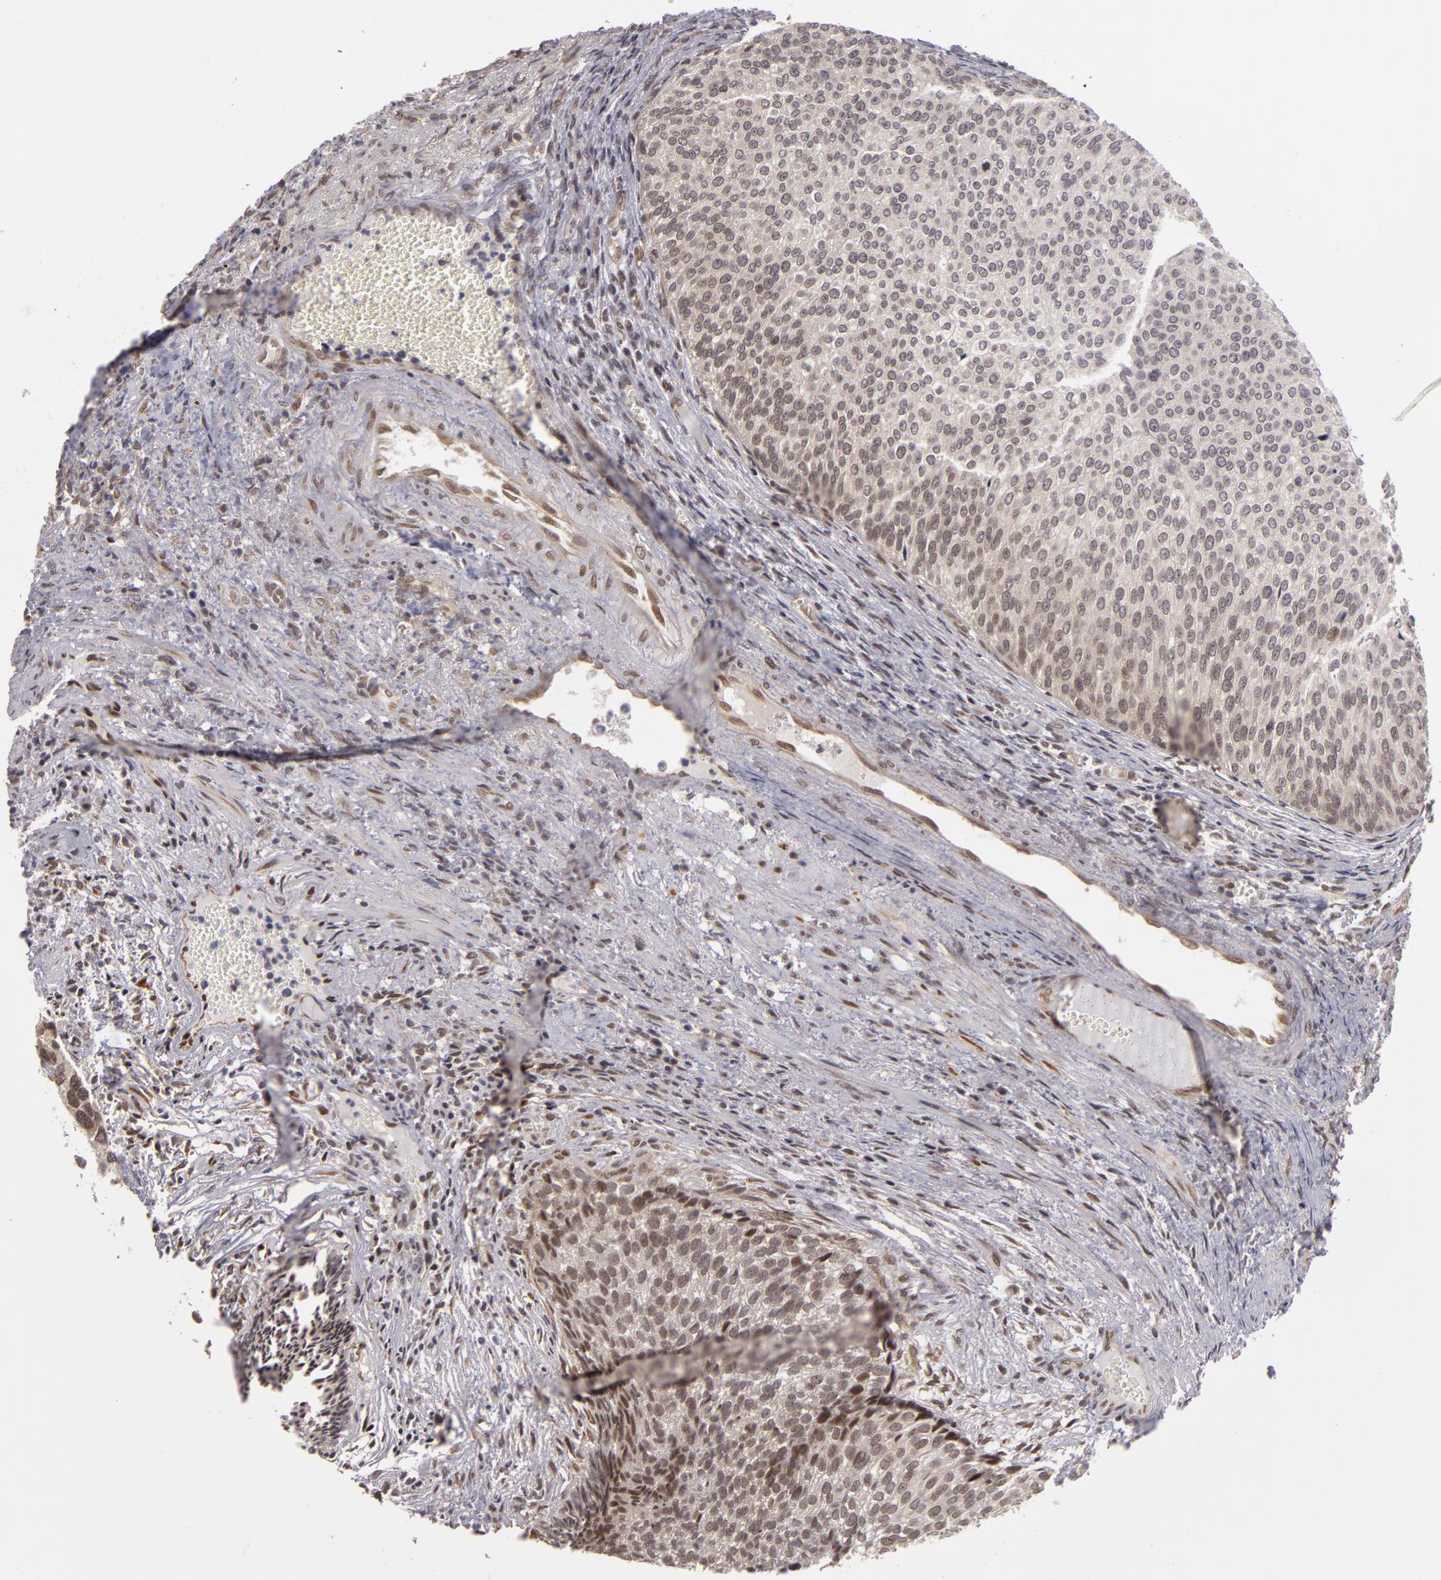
{"staining": {"intensity": "moderate", "quantity": ">75%", "location": "nuclear"}, "tissue": "urothelial cancer", "cell_type": "Tumor cells", "image_type": "cancer", "snomed": [{"axis": "morphology", "description": "Urothelial carcinoma, Low grade"}, {"axis": "topography", "description": "Urinary bladder"}], "caption": "Immunohistochemical staining of human low-grade urothelial carcinoma displays moderate nuclear protein staining in approximately >75% of tumor cells.", "gene": "ZNF133", "patient": {"sex": "male", "age": 84}}